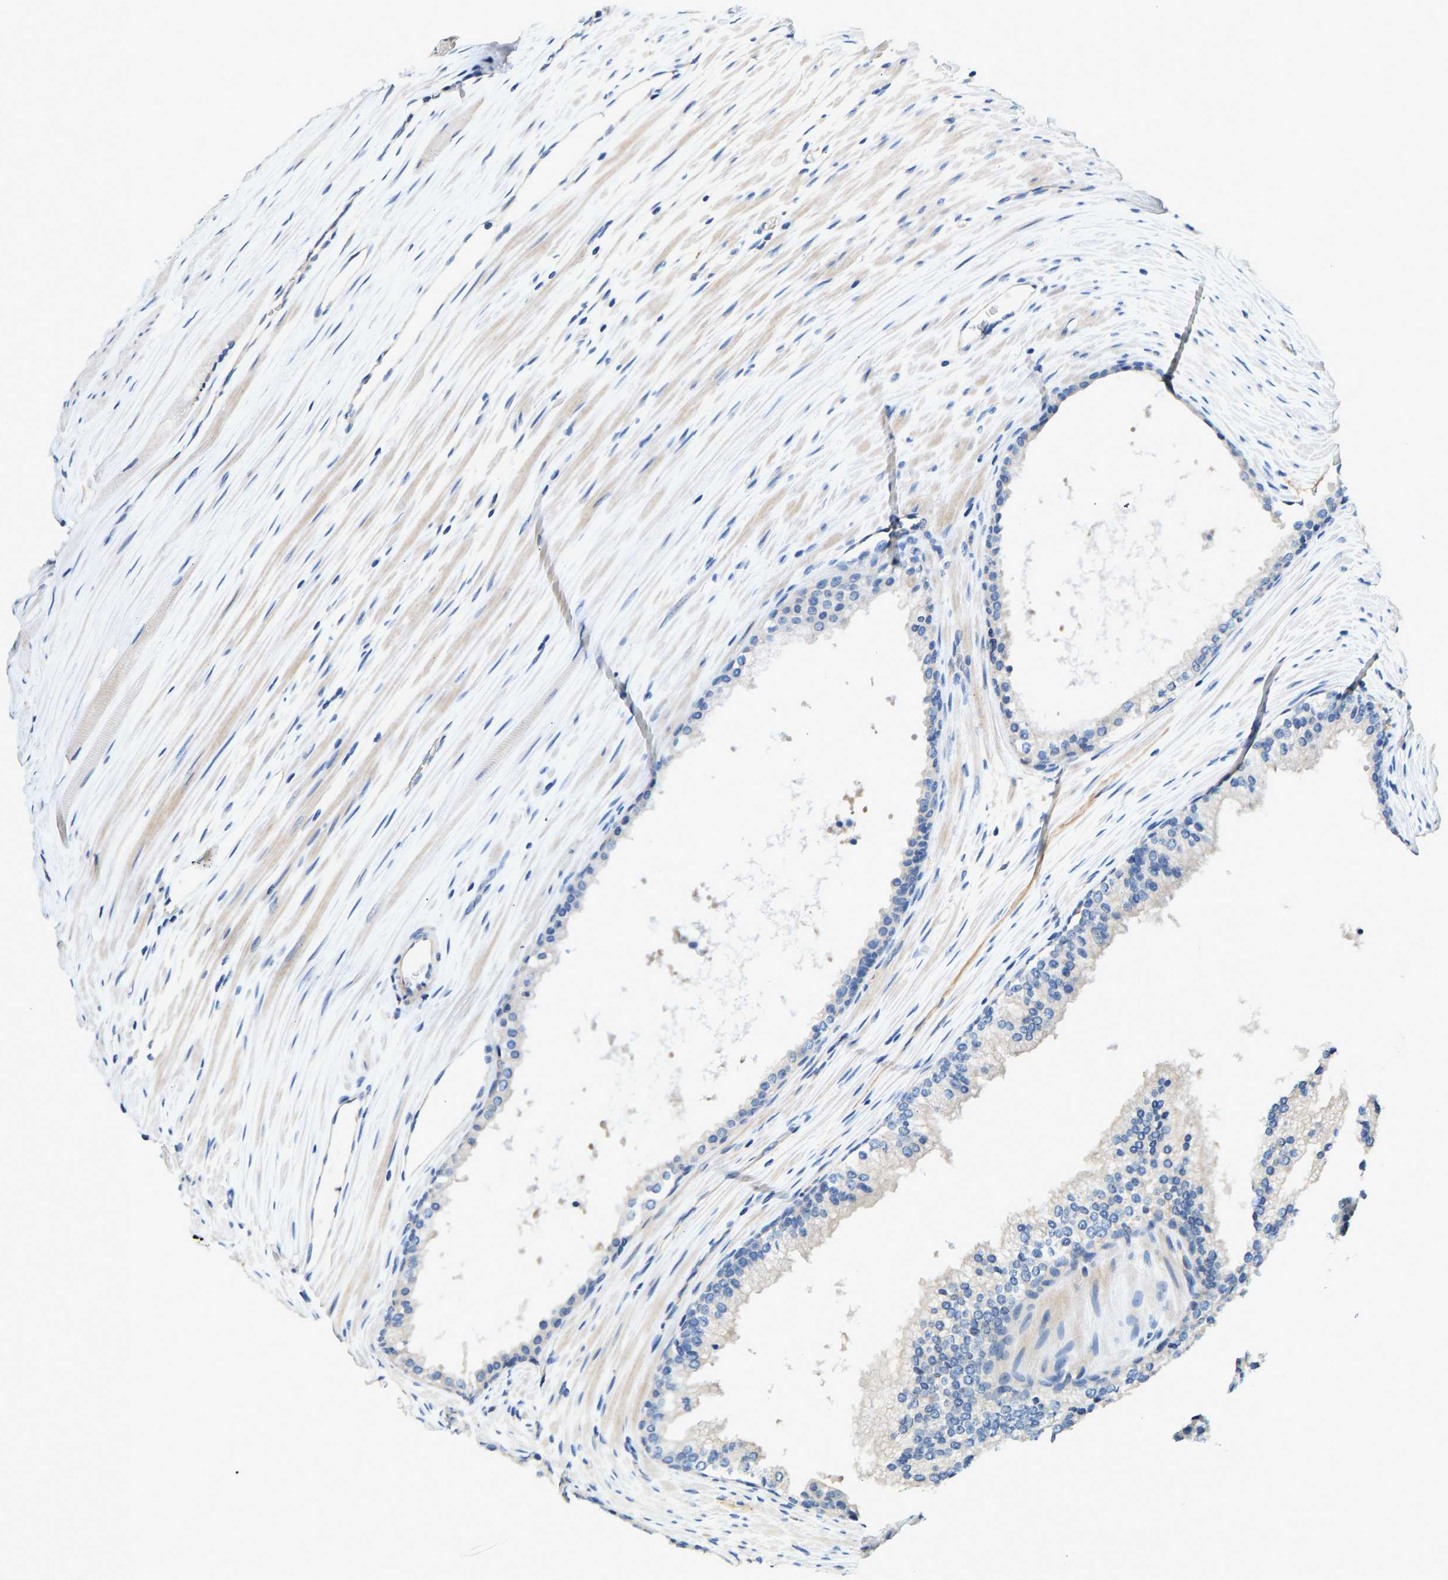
{"staining": {"intensity": "negative", "quantity": "none", "location": "none"}, "tissue": "prostate cancer", "cell_type": "Tumor cells", "image_type": "cancer", "snomed": [{"axis": "morphology", "description": "Adenocarcinoma, Low grade"}, {"axis": "topography", "description": "Prostate"}], "caption": "DAB immunohistochemical staining of prostate adenocarcinoma (low-grade) exhibits no significant positivity in tumor cells.", "gene": "CHAD", "patient": {"sex": "male", "age": 70}}